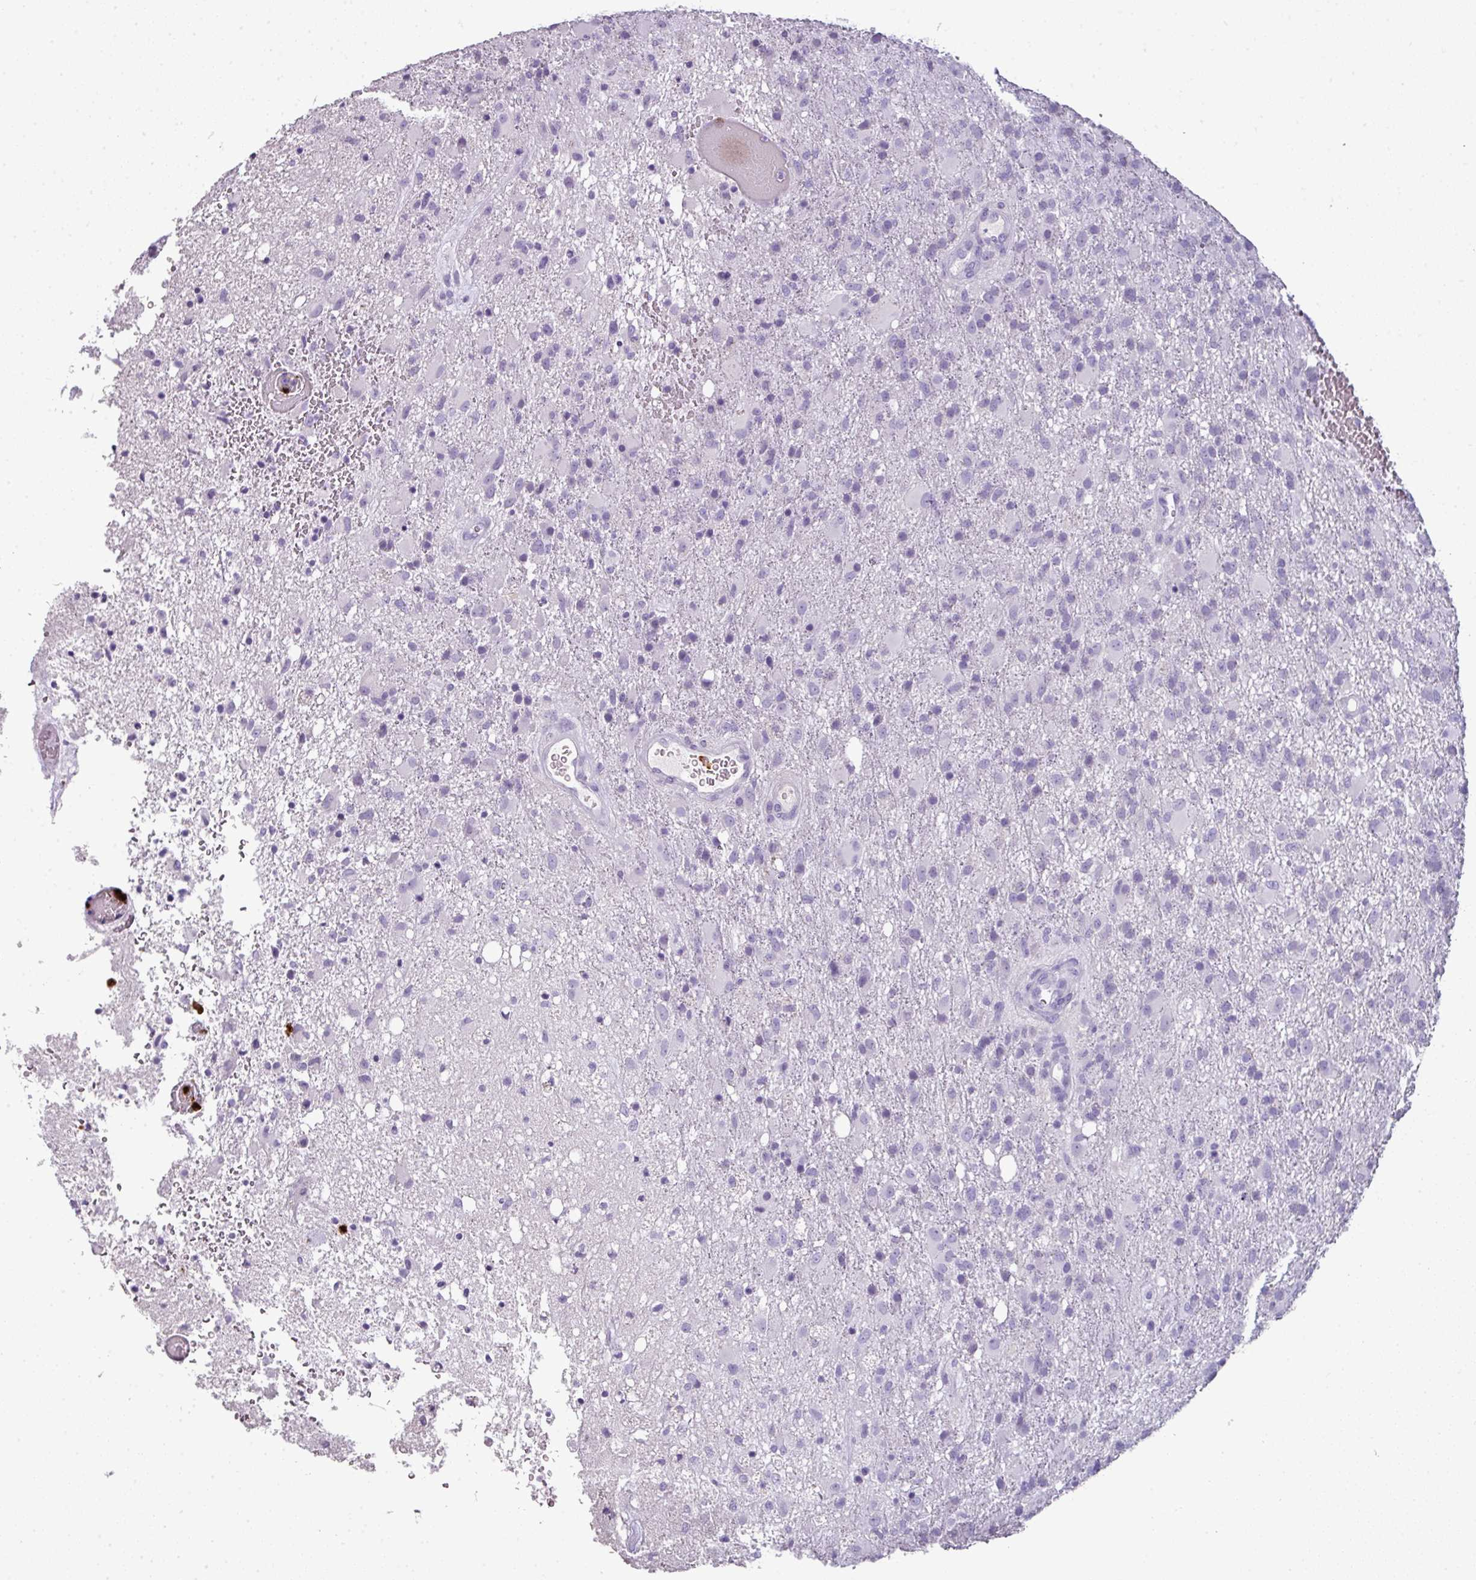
{"staining": {"intensity": "negative", "quantity": "none", "location": "none"}, "tissue": "glioma", "cell_type": "Tumor cells", "image_type": "cancer", "snomed": [{"axis": "morphology", "description": "Glioma, malignant, High grade"}, {"axis": "topography", "description": "Brain"}], "caption": "A histopathology image of malignant glioma (high-grade) stained for a protein shows no brown staining in tumor cells.", "gene": "CTSG", "patient": {"sex": "female", "age": 74}}